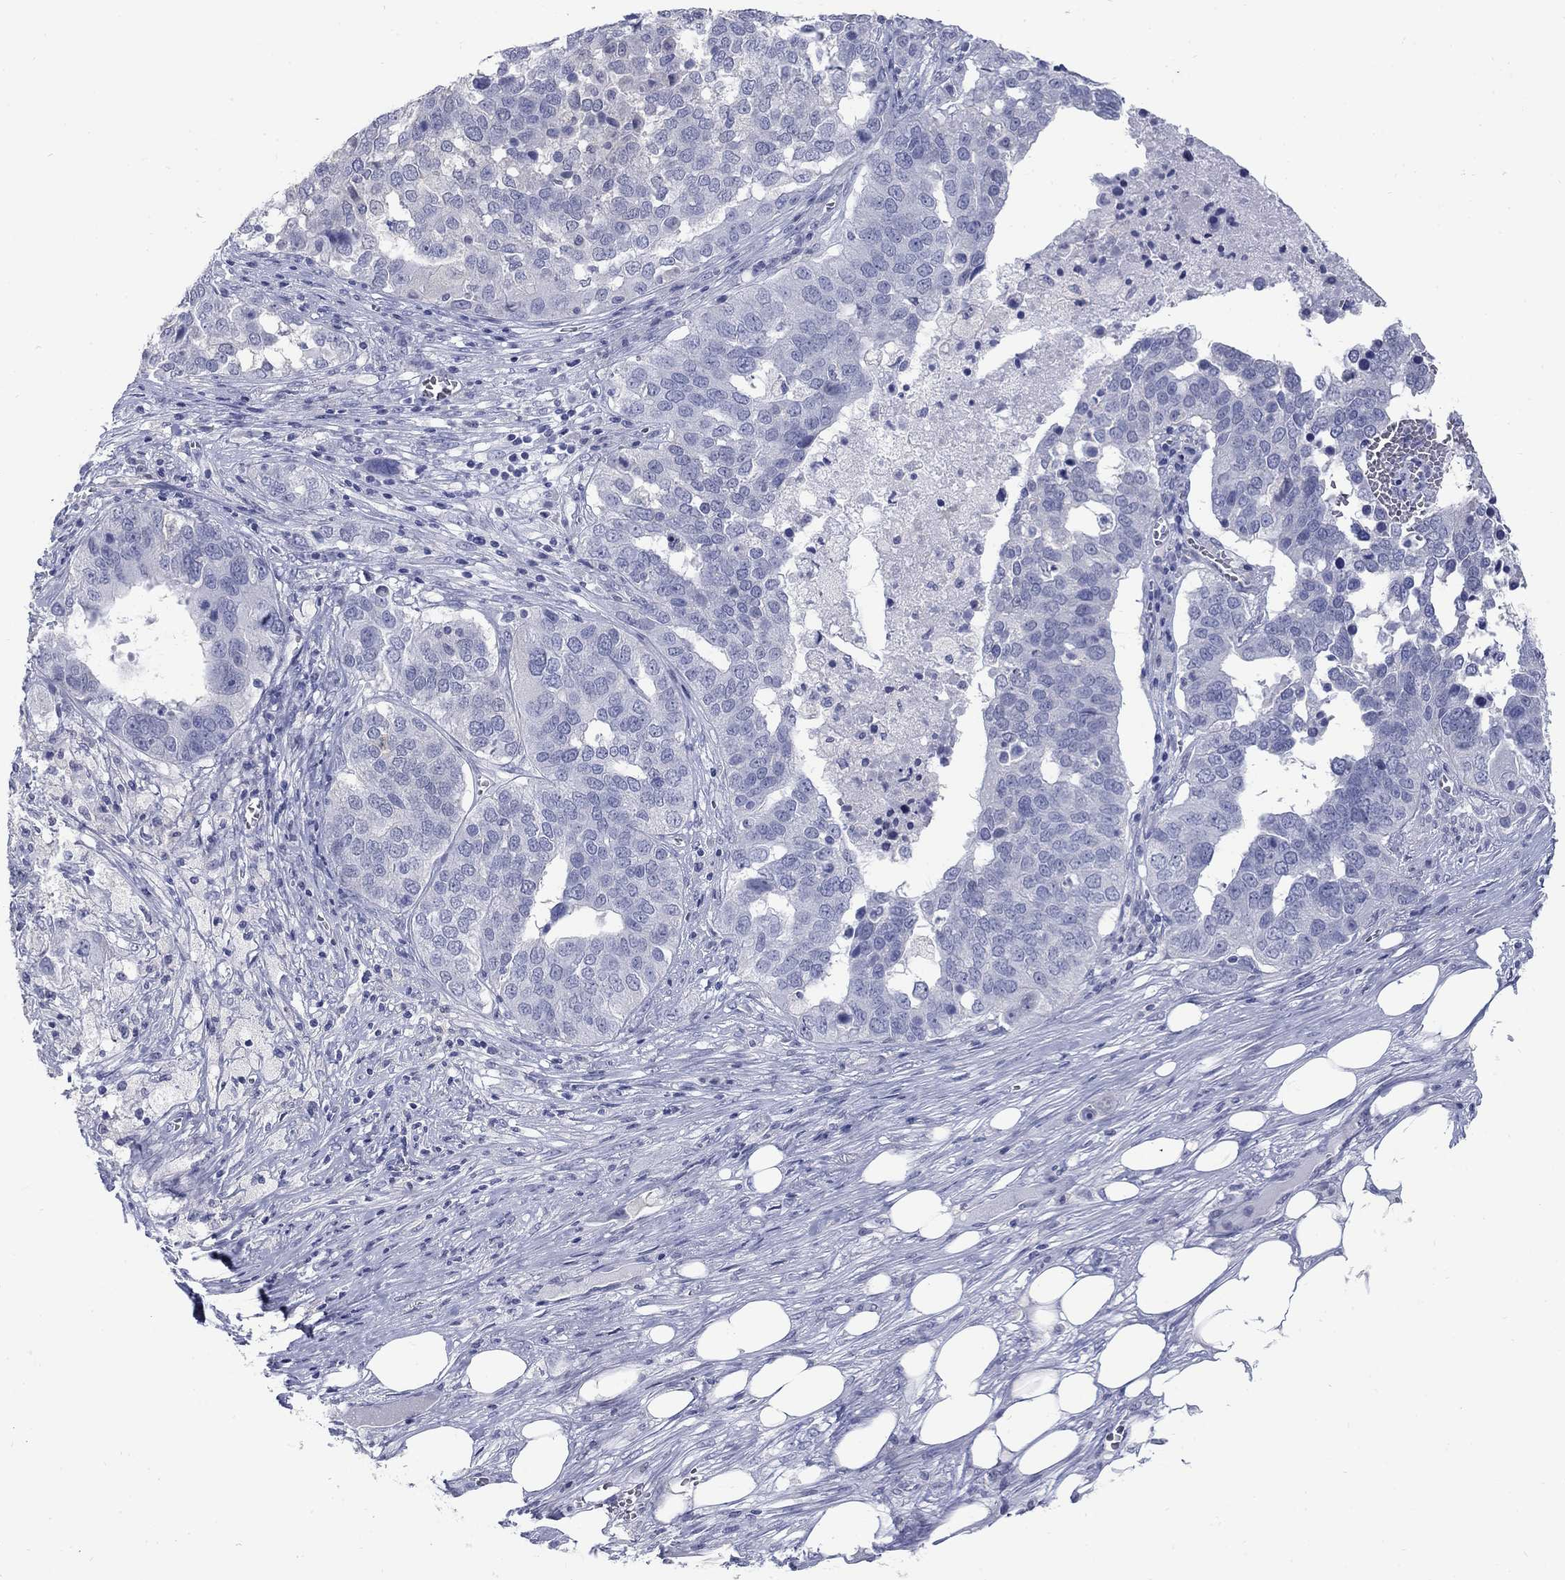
{"staining": {"intensity": "negative", "quantity": "none", "location": "none"}, "tissue": "ovarian cancer", "cell_type": "Tumor cells", "image_type": "cancer", "snomed": [{"axis": "morphology", "description": "Carcinoma, endometroid"}, {"axis": "topography", "description": "Soft tissue"}, {"axis": "topography", "description": "Ovary"}], "caption": "Tumor cells show no significant positivity in ovarian cancer (endometroid carcinoma).", "gene": "ATP6V1G2", "patient": {"sex": "female", "age": 52}}